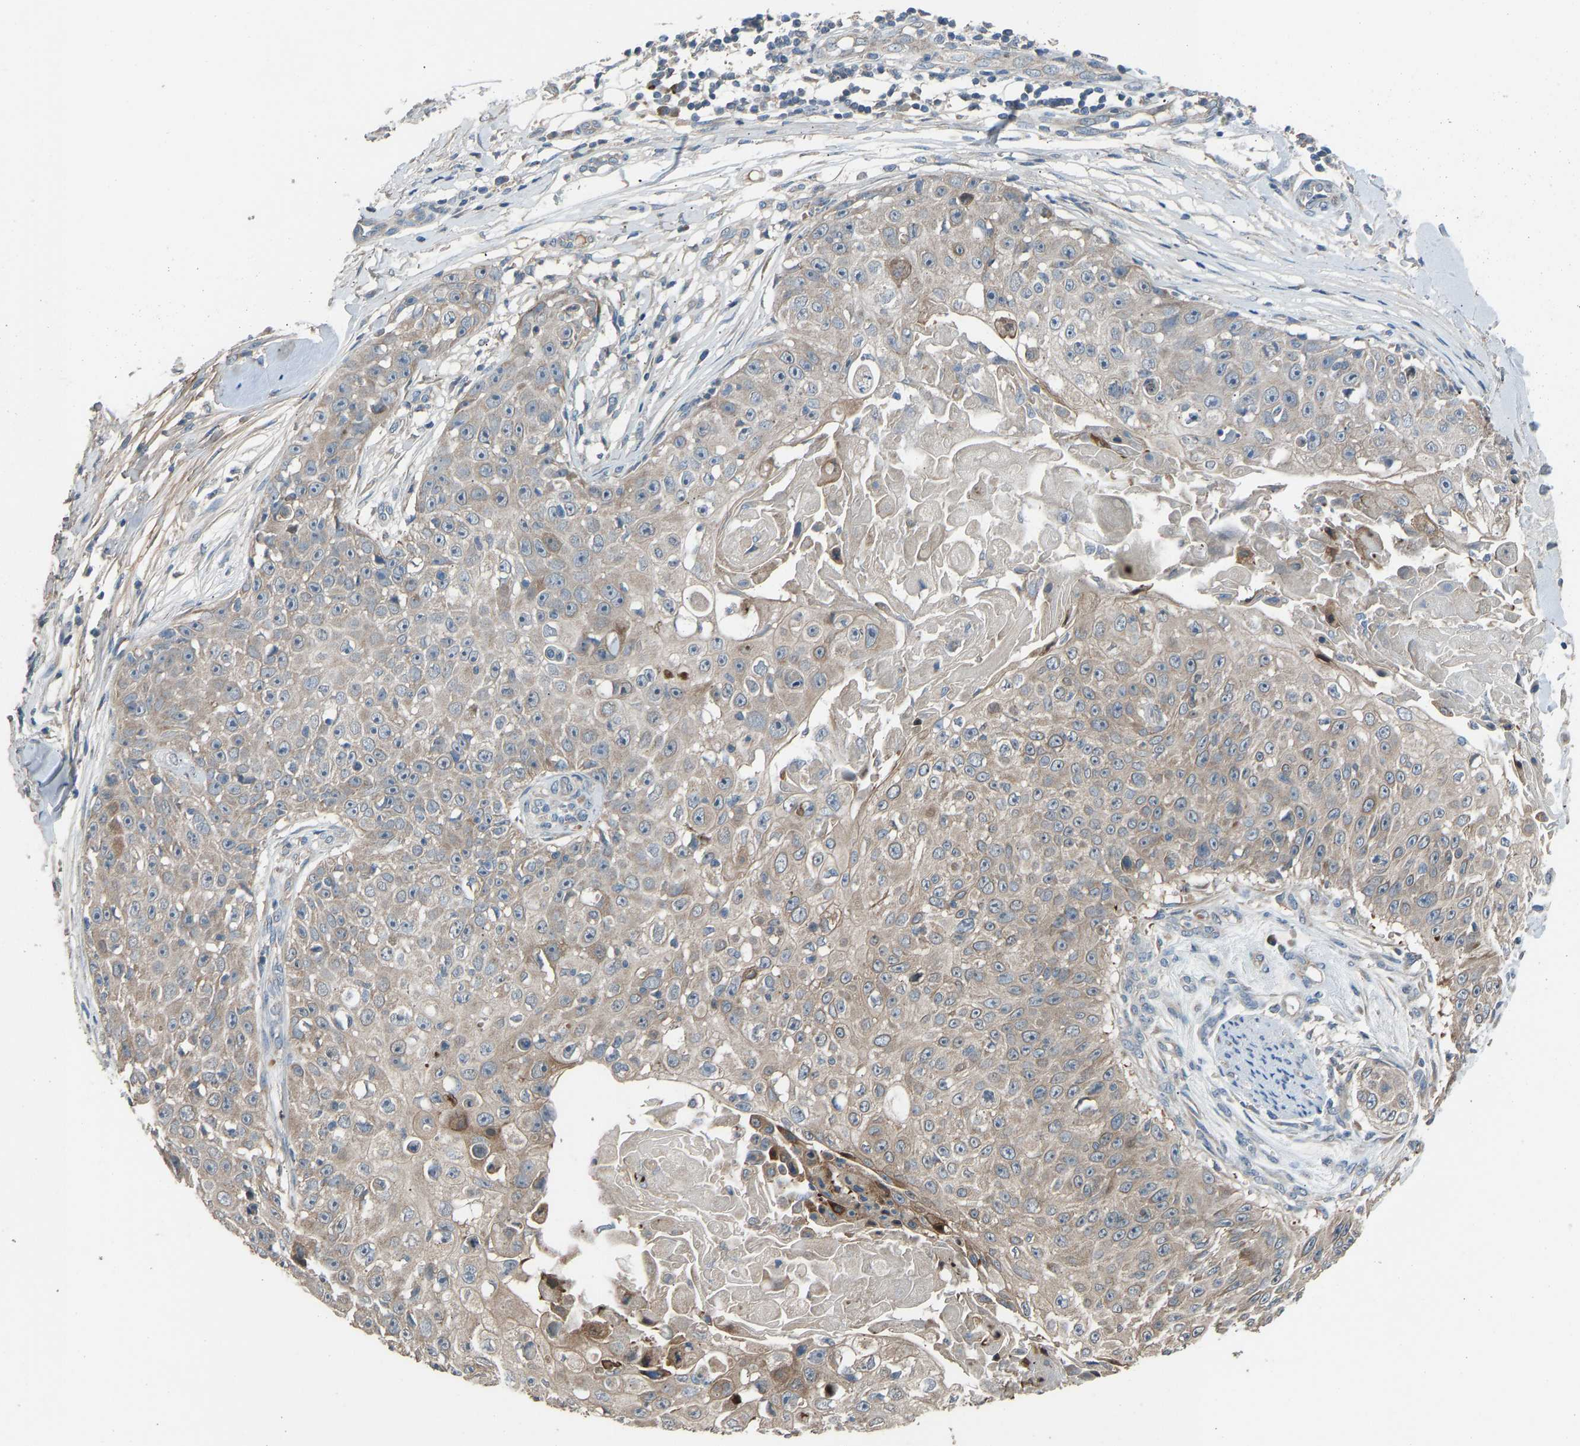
{"staining": {"intensity": "weak", "quantity": "<25%", "location": "cytoplasmic/membranous"}, "tissue": "skin cancer", "cell_type": "Tumor cells", "image_type": "cancer", "snomed": [{"axis": "morphology", "description": "Squamous cell carcinoma, NOS"}, {"axis": "topography", "description": "Skin"}], "caption": "Immunohistochemical staining of skin squamous cell carcinoma exhibits no significant positivity in tumor cells.", "gene": "TGFBR3", "patient": {"sex": "male", "age": 86}}